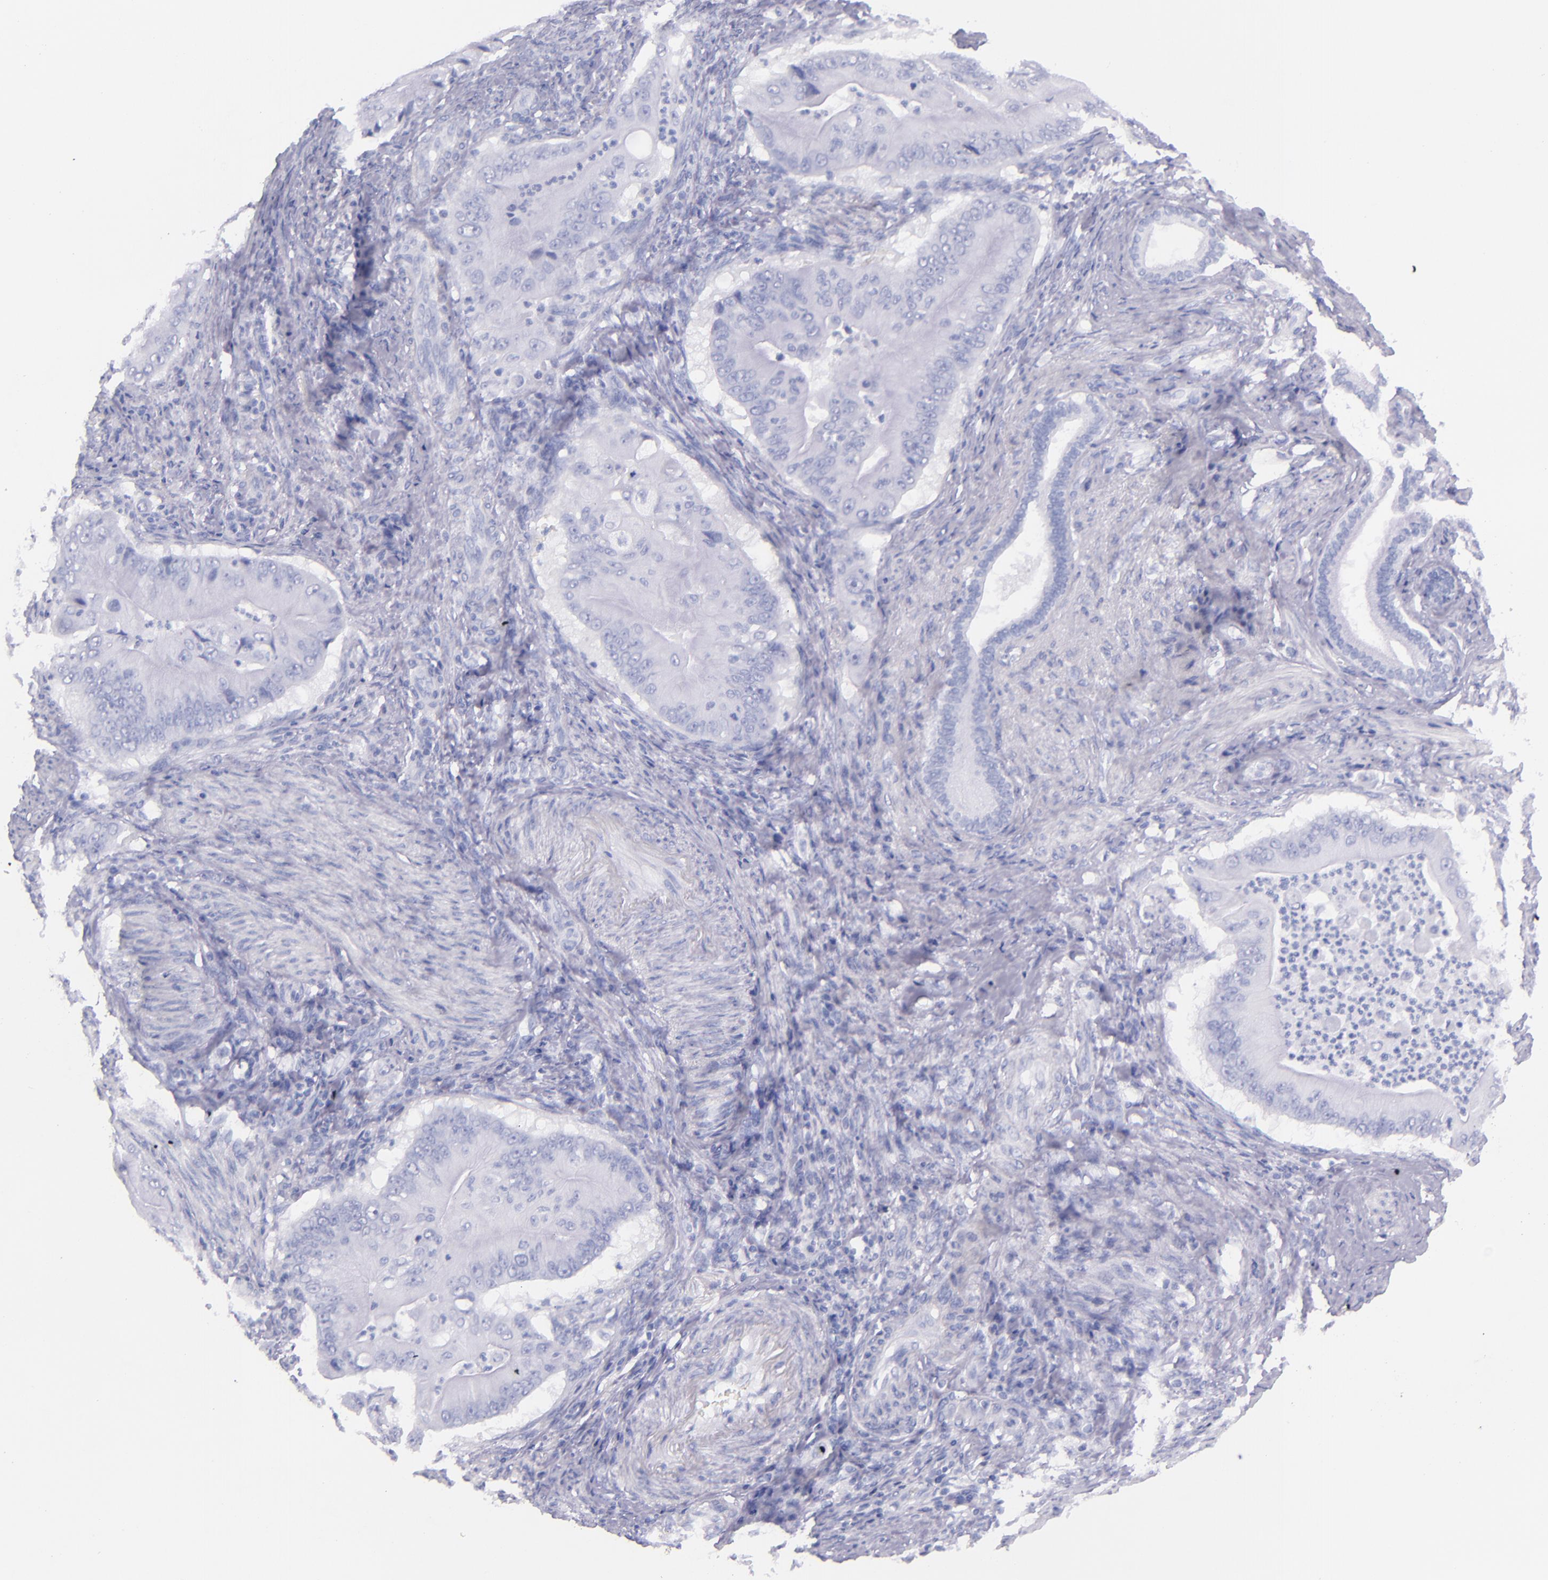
{"staining": {"intensity": "negative", "quantity": "none", "location": "none"}, "tissue": "pancreatic cancer", "cell_type": "Tumor cells", "image_type": "cancer", "snomed": [{"axis": "morphology", "description": "Adenocarcinoma, NOS"}, {"axis": "topography", "description": "Pancreas"}], "caption": "Immunohistochemistry (IHC) micrograph of human adenocarcinoma (pancreatic) stained for a protein (brown), which exhibits no staining in tumor cells. (Brightfield microscopy of DAB (3,3'-diaminobenzidine) immunohistochemistry (IHC) at high magnification).", "gene": "SFTPB", "patient": {"sex": "male", "age": 62}}